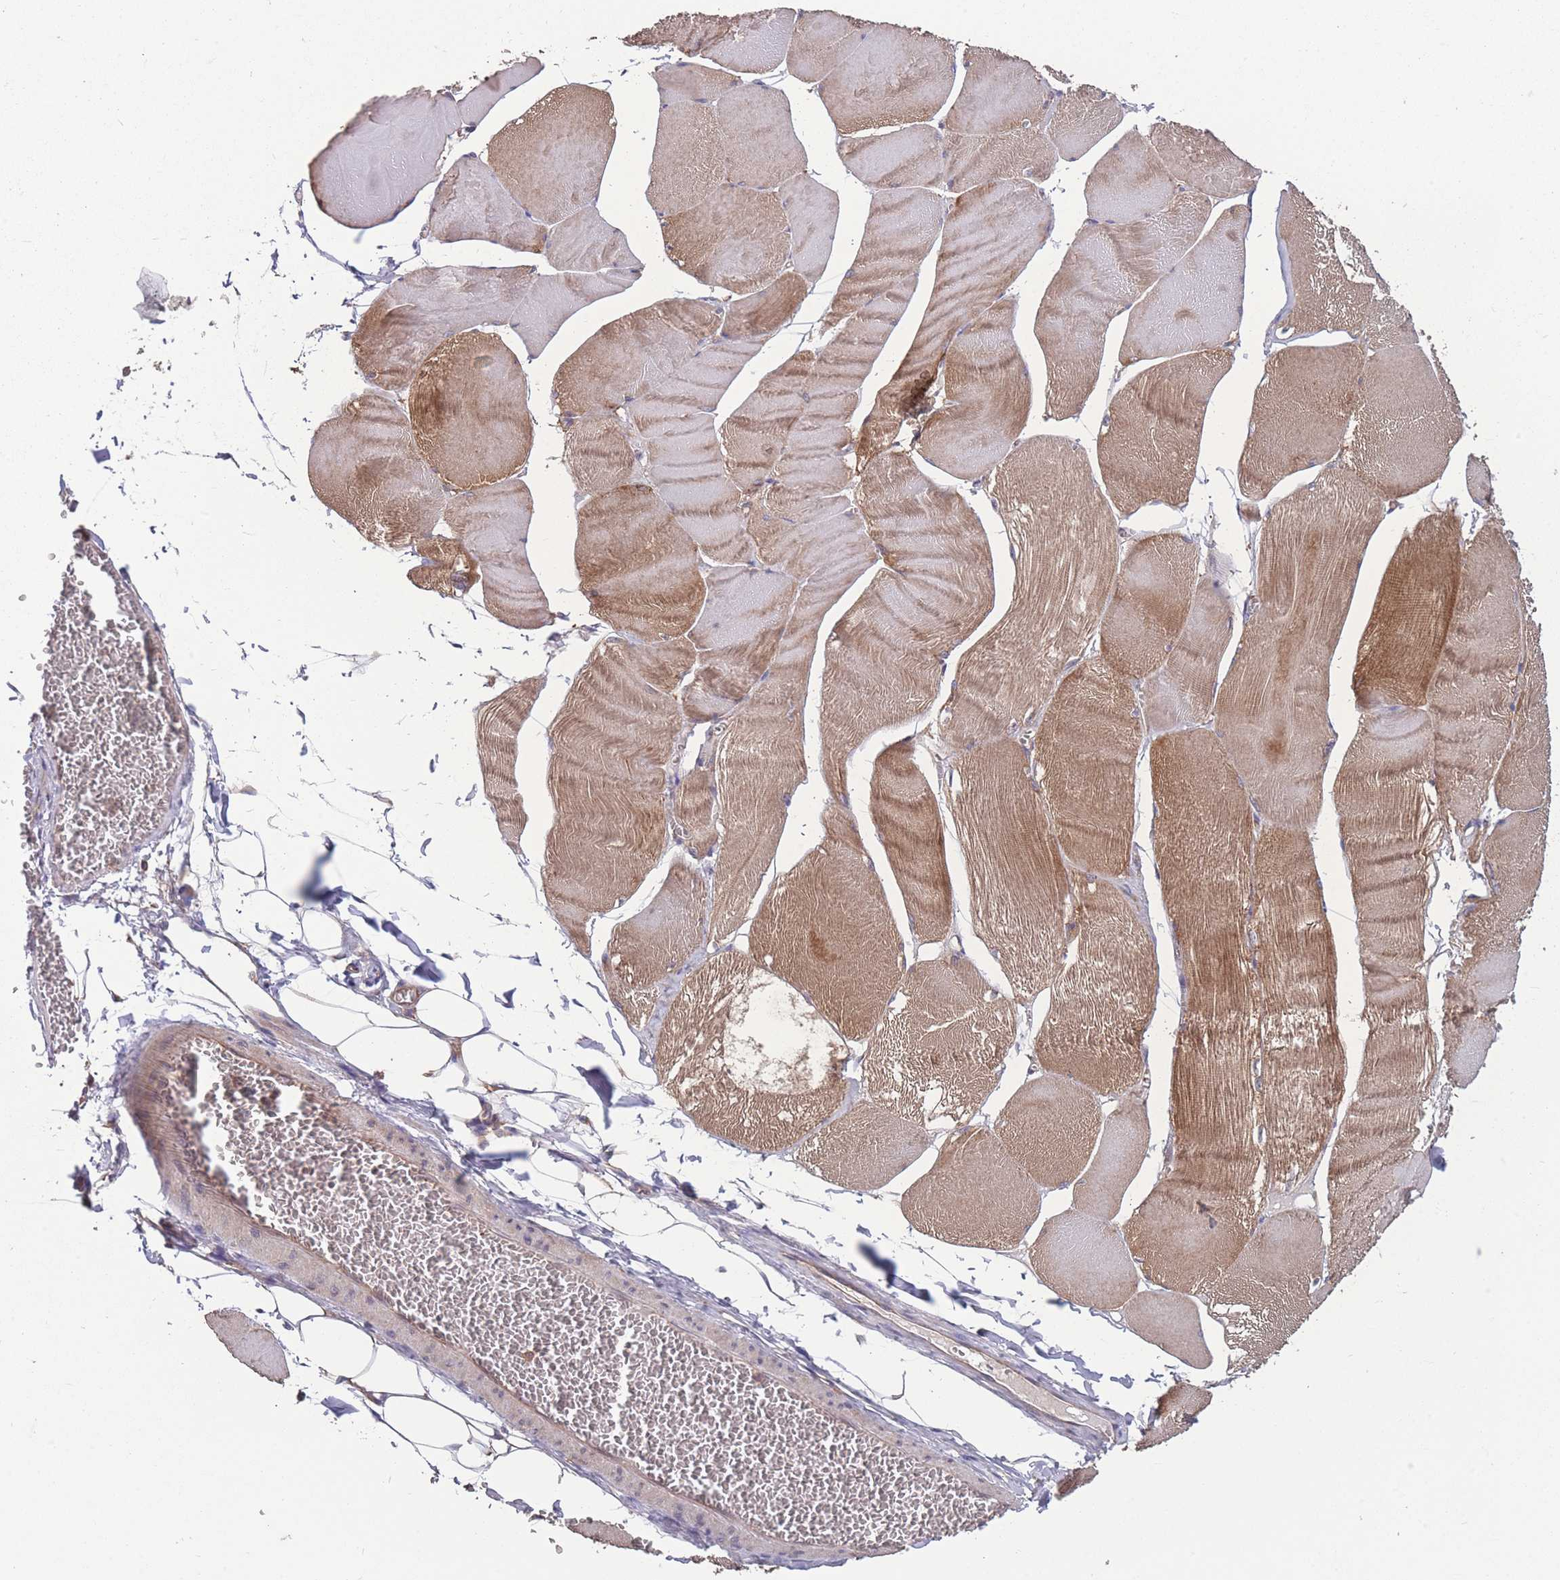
{"staining": {"intensity": "moderate", "quantity": "25%-75%", "location": "cytoplasmic/membranous"}, "tissue": "skeletal muscle", "cell_type": "Myocytes", "image_type": "normal", "snomed": [{"axis": "morphology", "description": "Normal tissue, NOS"}, {"axis": "morphology", "description": "Basal cell carcinoma"}, {"axis": "topography", "description": "Skeletal muscle"}], "caption": "A medium amount of moderate cytoplasmic/membranous expression is identified in approximately 25%-75% of myocytes in benign skeletal muscle.", "gene": "ZPR1", "patient": {"sex": "female", "age": 64}}